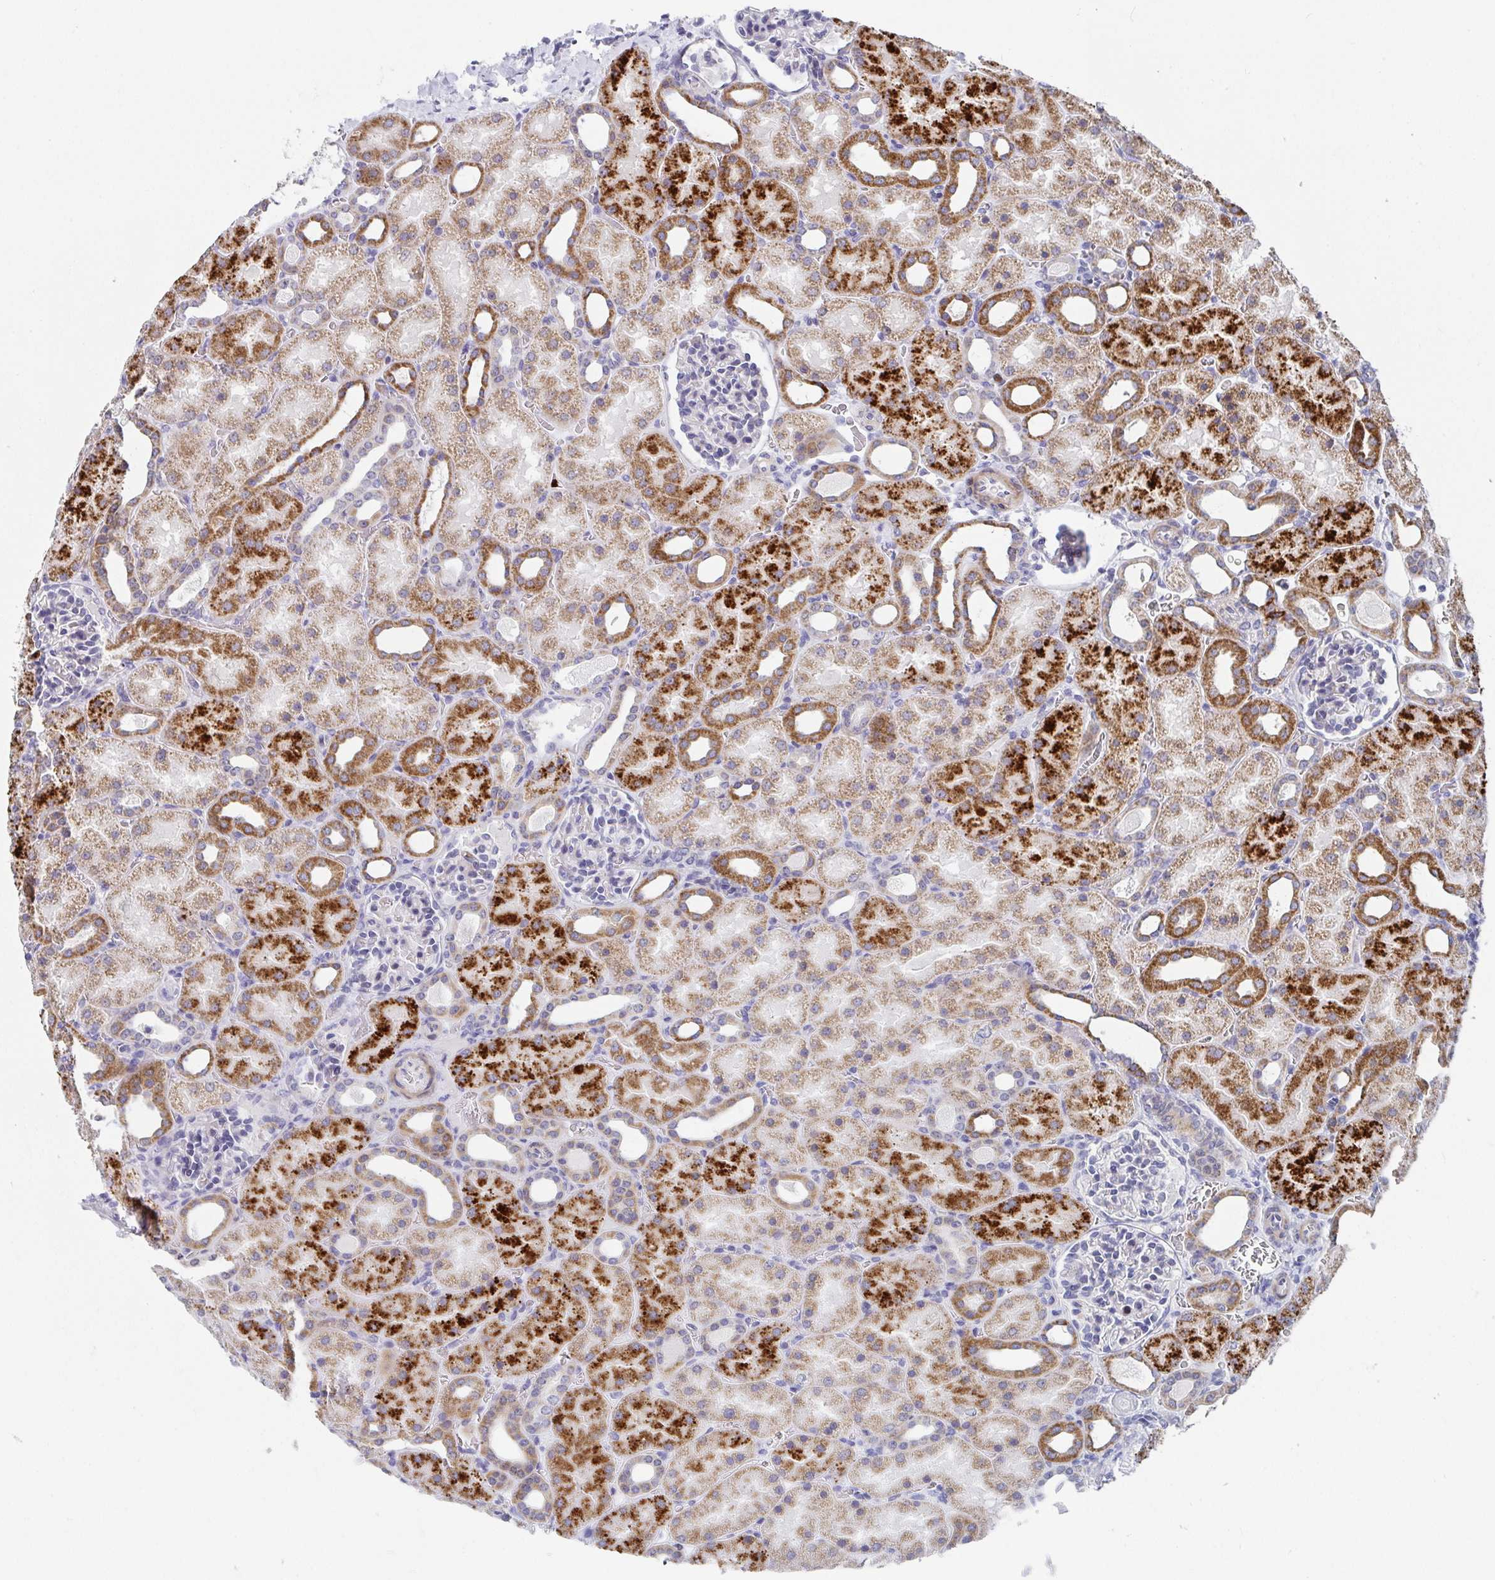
{"staining": {"intensity": "negative", "quantity": "none", "location": "none"}, "tissue": "kidney", "cell_type": "Cells in glomeruli", "image_type": "normal", "snomed": [{"axis": "morphology", "description": "Normal tissue, NOS"}, {"axis": "topography", "description": "Kidney"}], "caption": "This photomicrograph is of unremarkable kidney stained with IHC to label a protein in brown with the nuclei are counter-stained blue. There is no positivity in cells in glomeruli.", "gene": "ATP5F1C", "patient": {"sex": "male", "age": 2}}